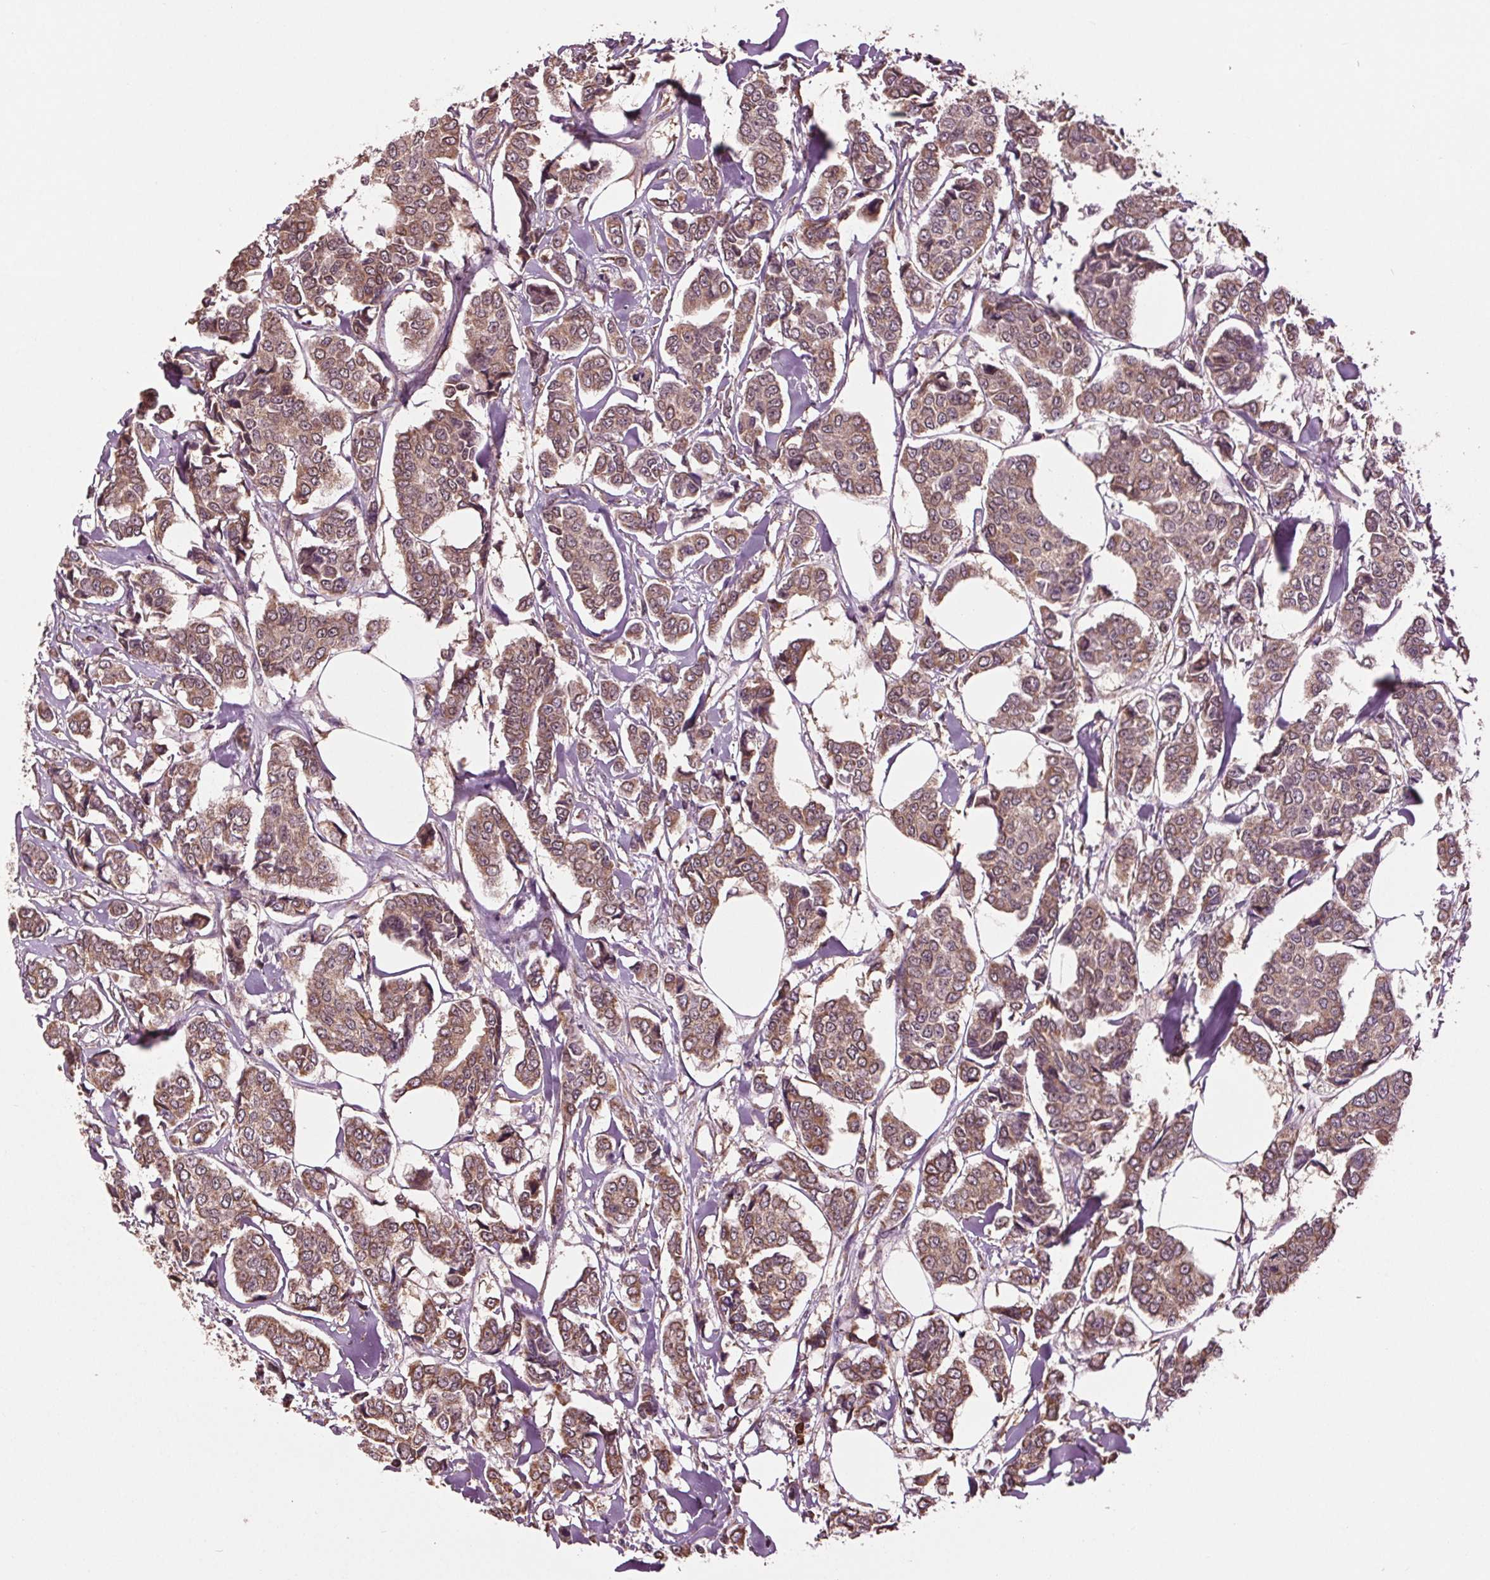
{"staining": {"intensity": "moderate", "quantity": ">75%", "location": "cytoplasmic/membranous"}, "tissue": "breast cancer", "cell_type": "Tumor cells", "image_type": "cancer", "snomed": [{"axis": "morphology", "description": "Duct carcinoma"}, {"axis": "topography", "description": "Breast"}], "caption": "Immunohistochemical staining of human breast invasive ductal carcinoma reveals medium levels of moderate cytoplasmic/membranous expression in approximately >75% of tumor cells.", "gene": "RNPEP", "patient": {"sex": "female", "age": 94}}